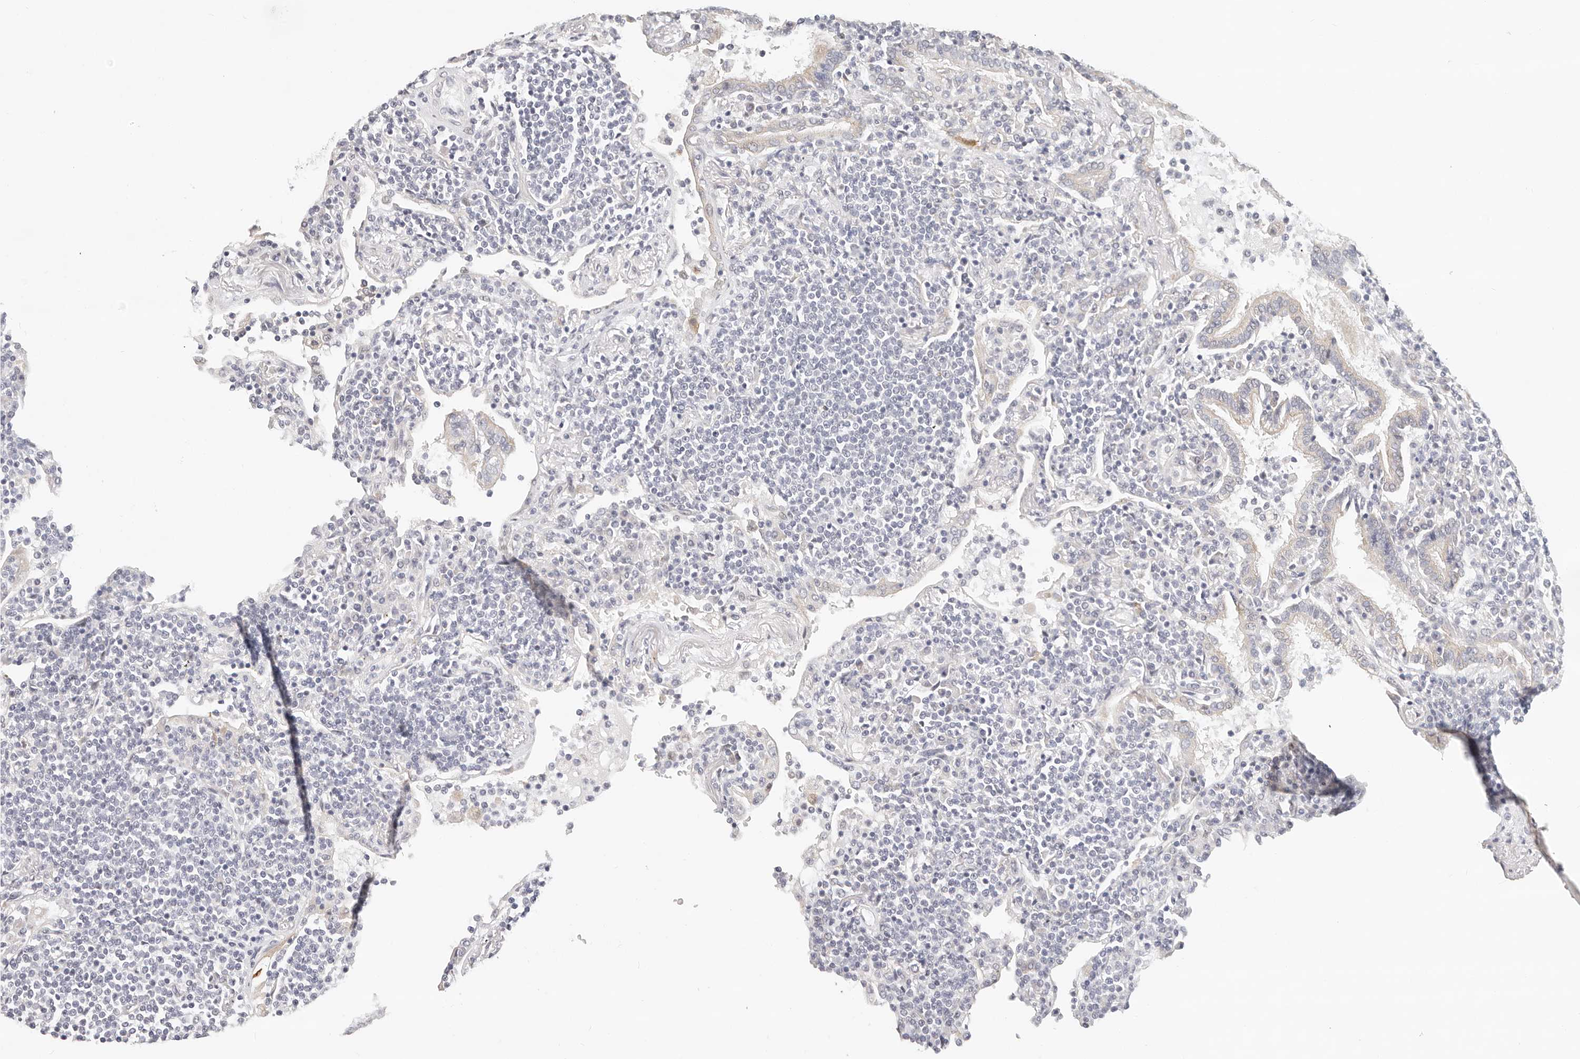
{"staining": {"intensity": "weak", "quantity": "<25%", "location": "cytoplasmic/membranous"}, "tissue": "lymphoma", "cell_type": "Tumor cells", "image_type": "cancer", "snomed": [{"axis": "morphology", "description": "Malignant lymphoma, non-Hodgkin's type, Low grade"}, {"axis": "topography", "description": "Lung"}], "caption": "Lymphoma was stained to show a protein in brown. There is no significant expression in tumor cells.", "gene": "AFDN", "patient": {"sex": "female", "age": 71}}